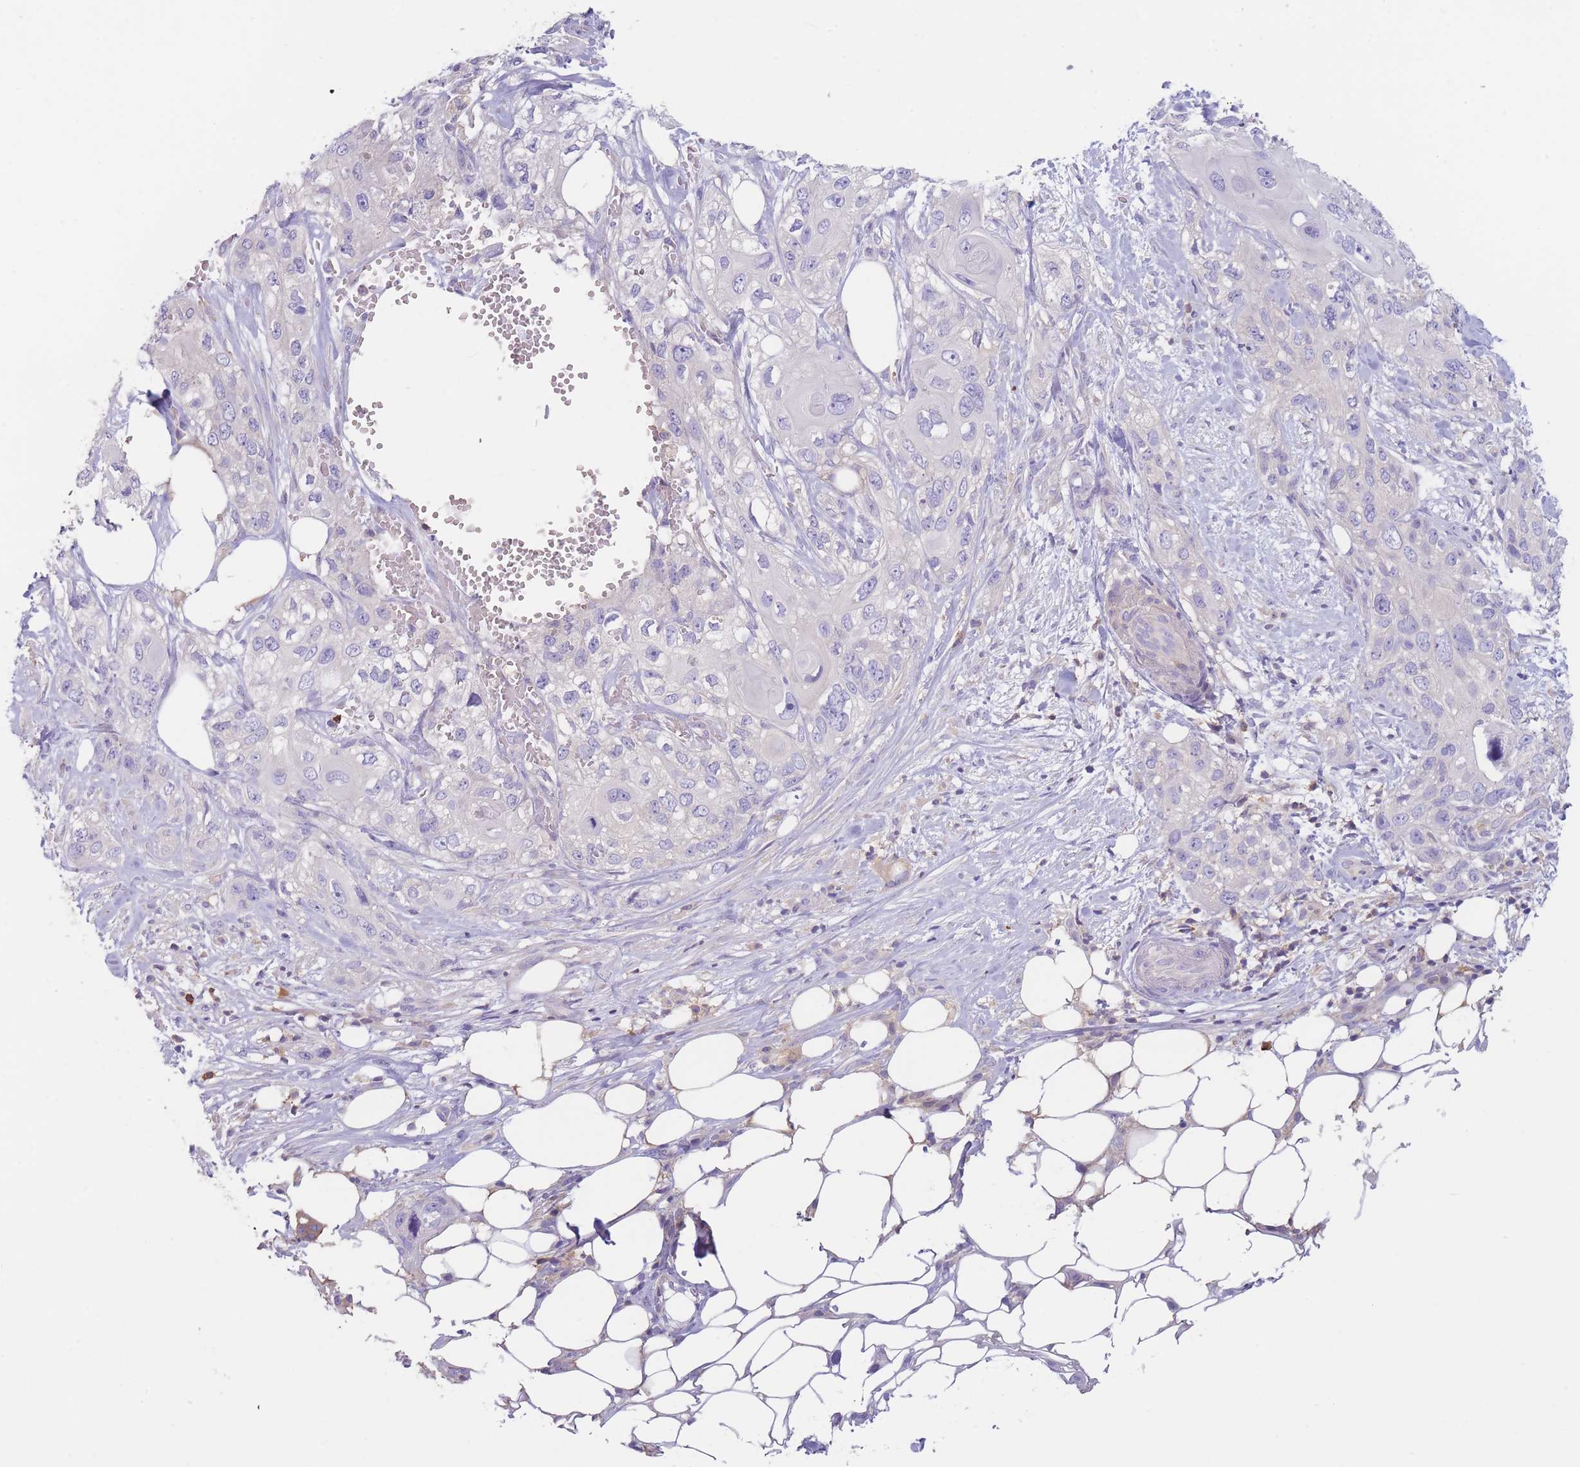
{"staining": {"intensity": "negative", "quantity": "none", "location": "none"}, "tissue": "skin cancer", "cell_type": "Tumor cells", "image_type": "cancer", "snomed": [{"axis": "morphology", "description": "Normal tissue, NOS"}, {"axis": "morphology", "description": "Squamous cell carcinoma, NOS"}, {"axis": "topography", "description": "Skin"}], "caption": "Immunohistochemical staining of squamous cell carcinoma (skin) displays no significant staining in tumor cells. Nuclei are stained in blue.", "gene": "ST3GAL4", "patient": {"sex": "male", "age": 72}}